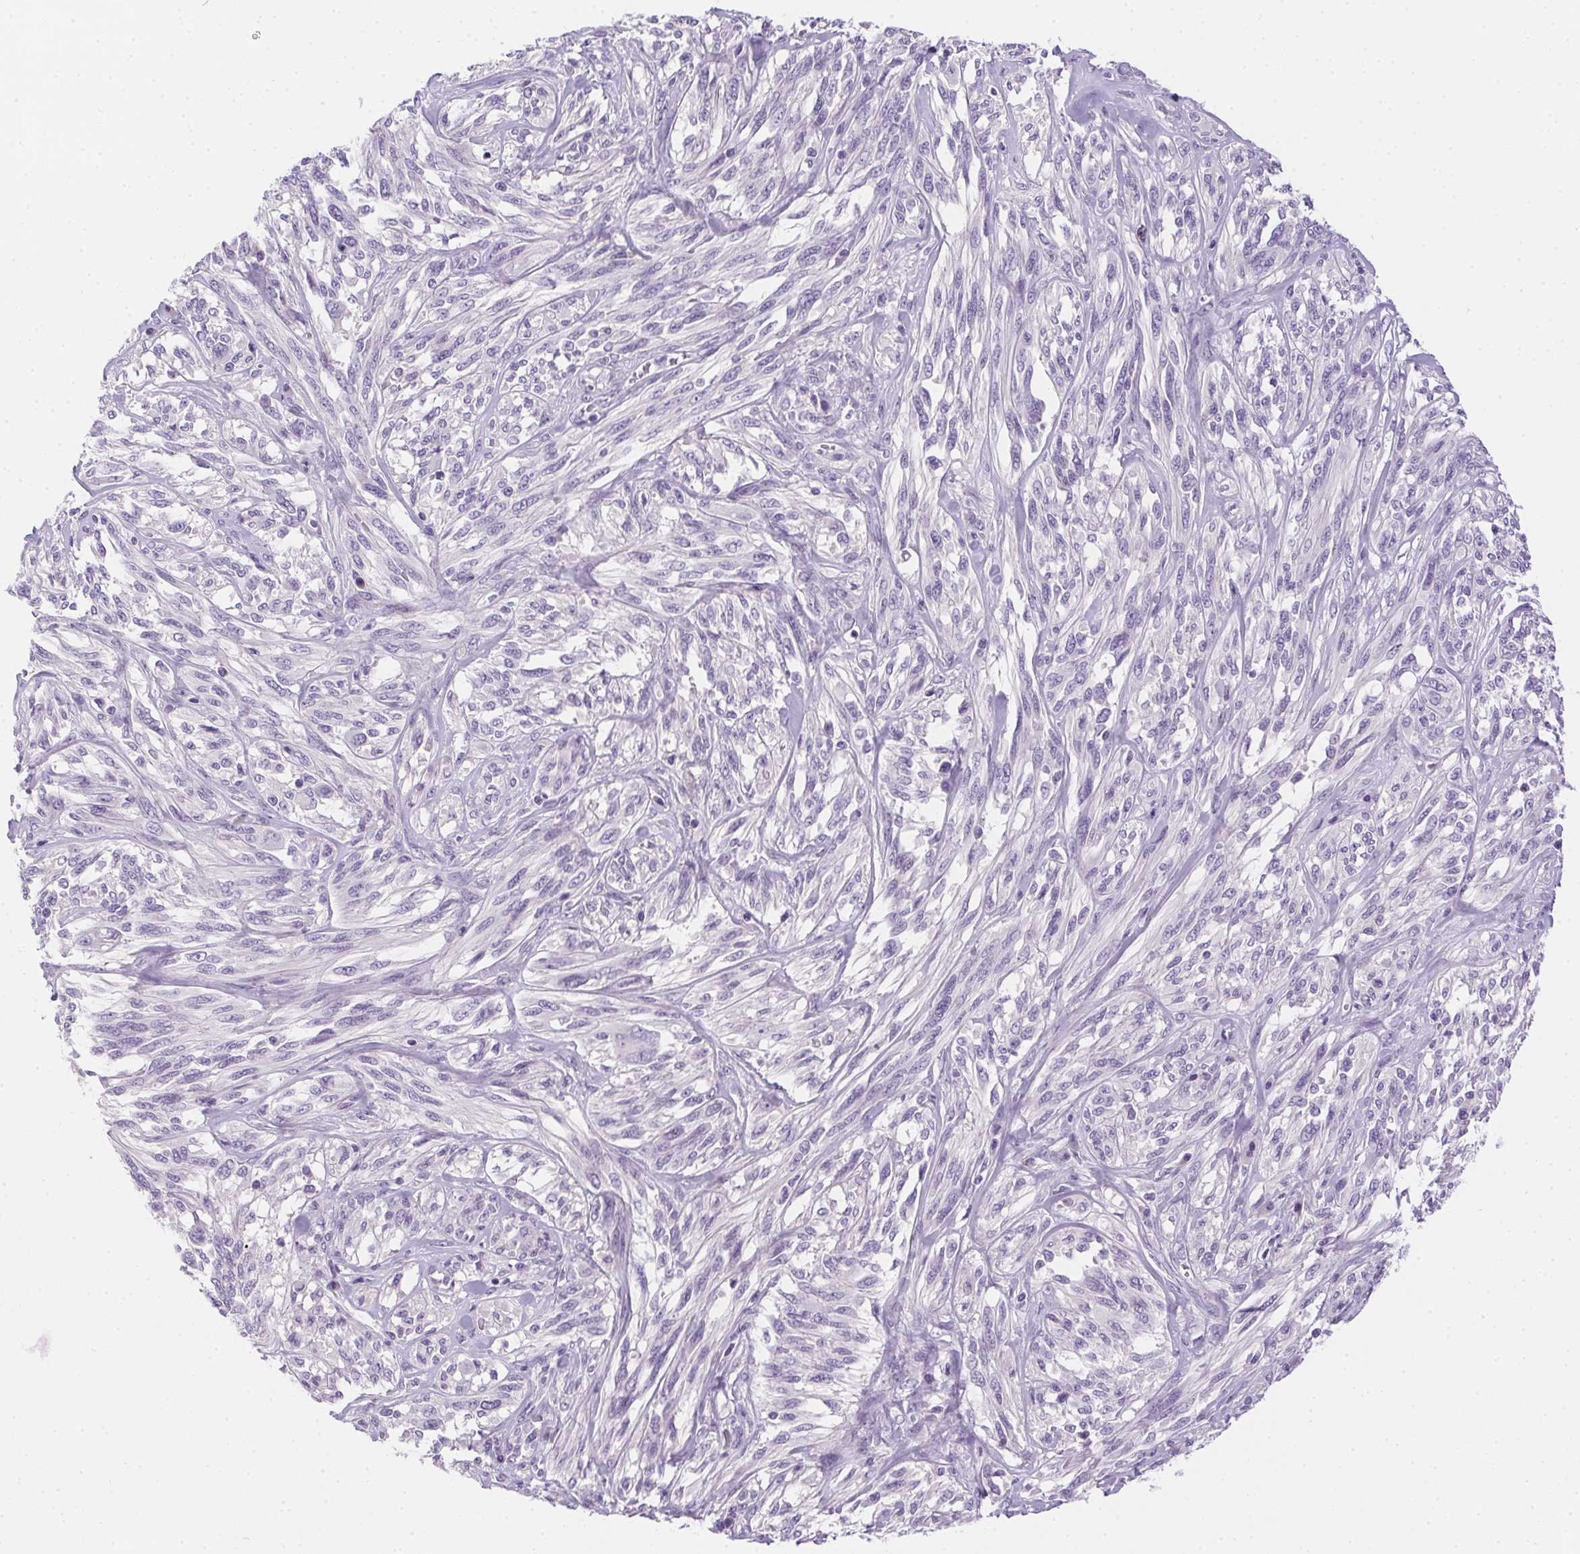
{"staining": {"intensity": "negative", "quantity": "none", "location": "none"}, "tissue": "melanoma", "cell_type": "Tumor cells", "image_type": "cancer", "snomed": [{"axis": "morphology", "description": "Malignant melanoma, NOS"}, {"axis": "topography", "description": "Skin"}], "caption": "This is an immunohistochemistry photomicrograph of human malignant melanoma. There is no expression in tumor cells.", "gene": "SSTR4", "patient": {"sex": "female", "age": 91}}